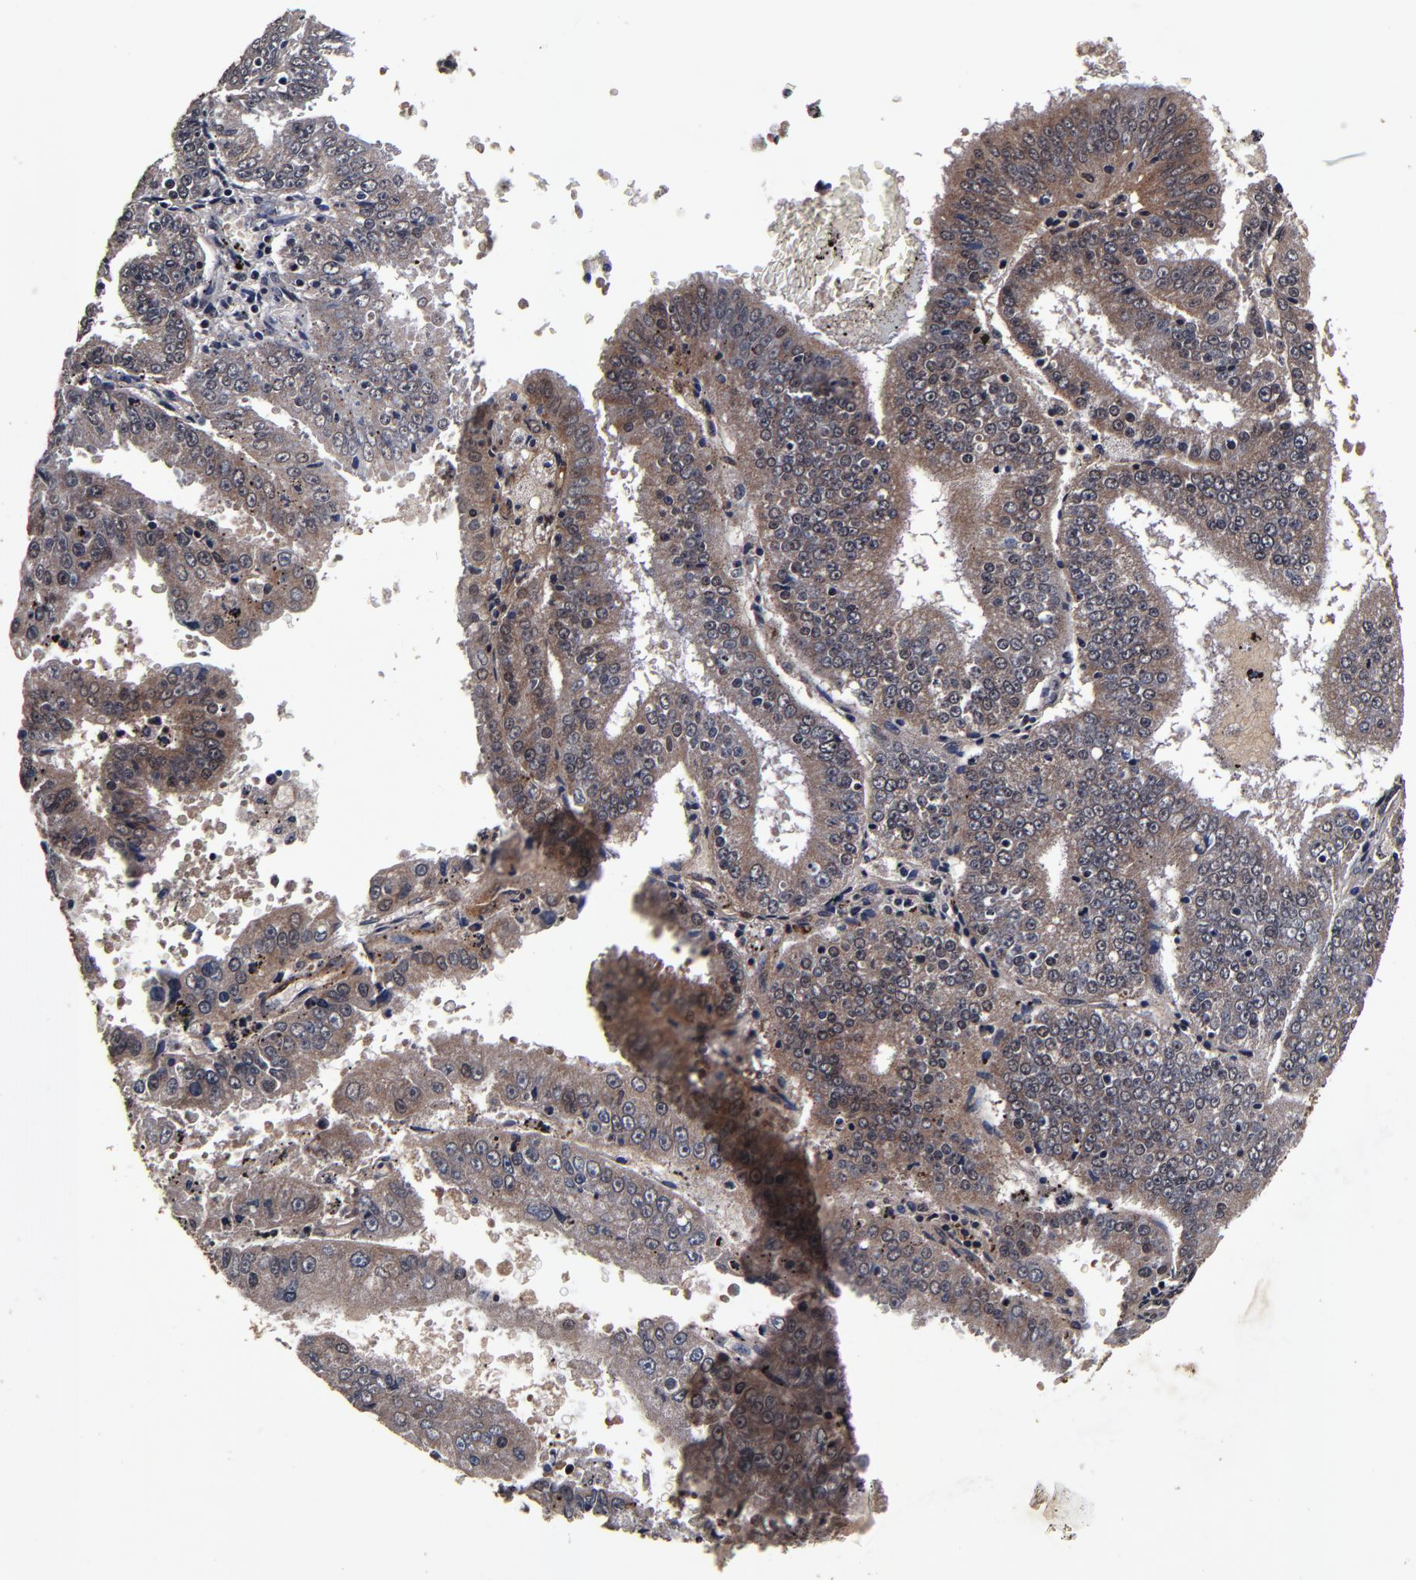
{"staining": {"intensity": "moderate", "quantity": ">75%", "location": "cytoplasmic/membranous"}, "tissue": "endometrial cancer", "cell_type": "Tumor cells", "image_type": "cancer", "snomed": [{"axis": "morphology", "description": "Adenocarcinoma, NOS"}, {"axis": "topography", "description": "Endometrium"}], "caption": "Adenocarcinoma (endometrial) was stained to show a protein in brown. There is medium levels of moderate cytoplasmic/membranous positivity in approximately >75% of tumor cells. (IHC, brightfield microscopy, high magnification).", "gene": "MMP15", "patient": {"sex": "female", "age": 66}}